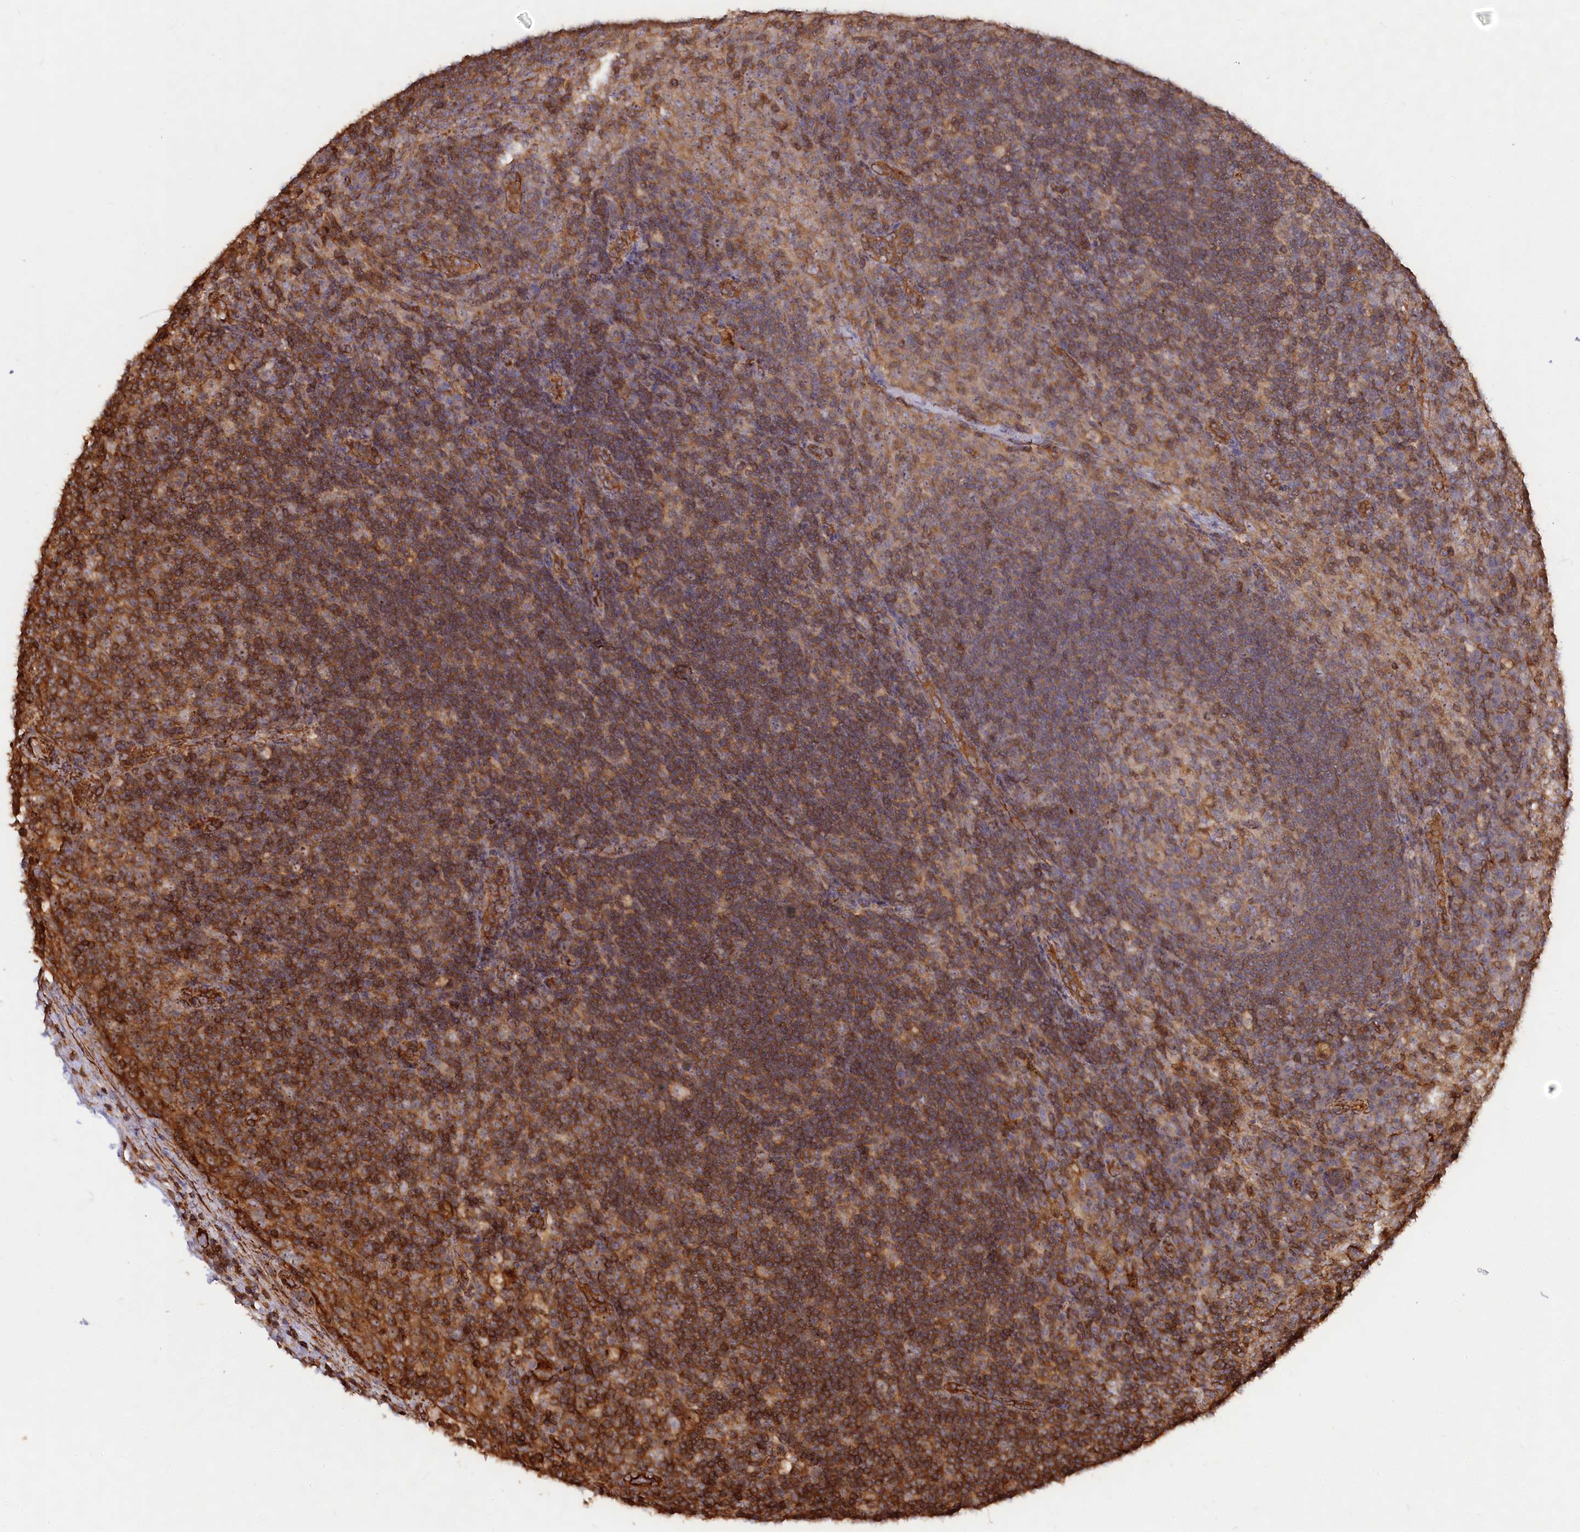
{"staining": {"intensity": "moderate", "quantity": "<25%", "location": "cytoplasmic/membranous,nuclear"}, "tissue": "lymph node", "cell_type": "Germinal center cells", "image_type": "normal", "snomed": [{"axis": "morphology", "description": "Normal tissue, NOS"}, {"axis": "topography", "description": "Lymph node"}], "caption": "Germinal center cells show low levels of moderate cytoplasmic/membranous,nuclear positivity in about <25% of cells in benign lymph node.", "gene": "WDR36", "patient": {"sex": "female", "age": 70}}